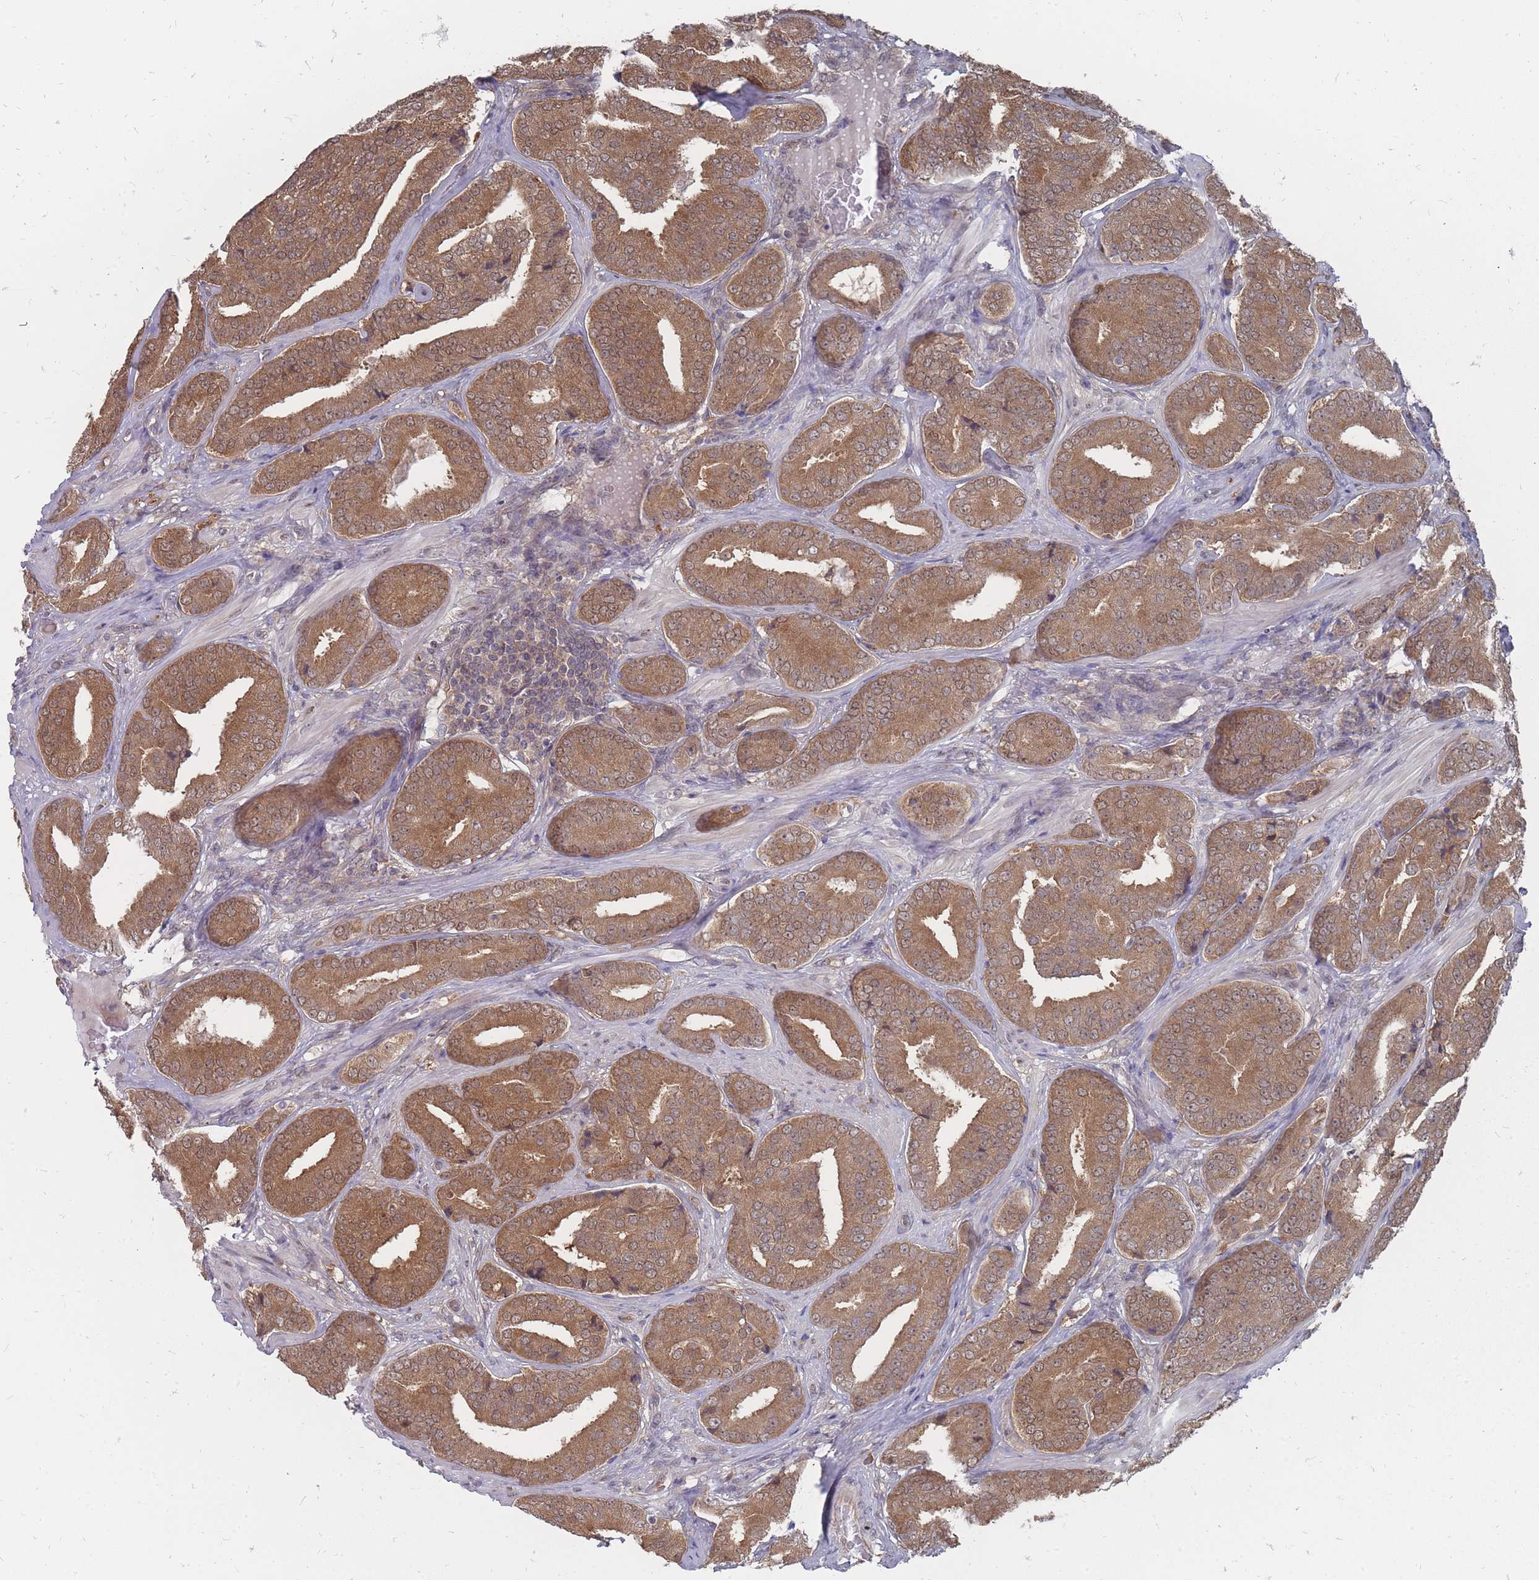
{"staining": {"intensity": "moderate", "quantity": ">75%", "location": "cytoplasmic/membranous,nuclear"}, "tissue": "prostate cancer", "cell_type": "Tumor cells", "image_type": "cancer", "snomed": [{"axis": "morphology", "description": "Adenocarcinoma, High grade"}, {"axis": "topography", "description": "Prostate"}], "caption": "Prostate cancer stained for a protein (brown) displays moderate cytoplasmic/membranous and nuclear positive expression in approximately >75% of tumor cells.", "gene": "NKD1", "patient": {"sex": "male", "age": 63}}